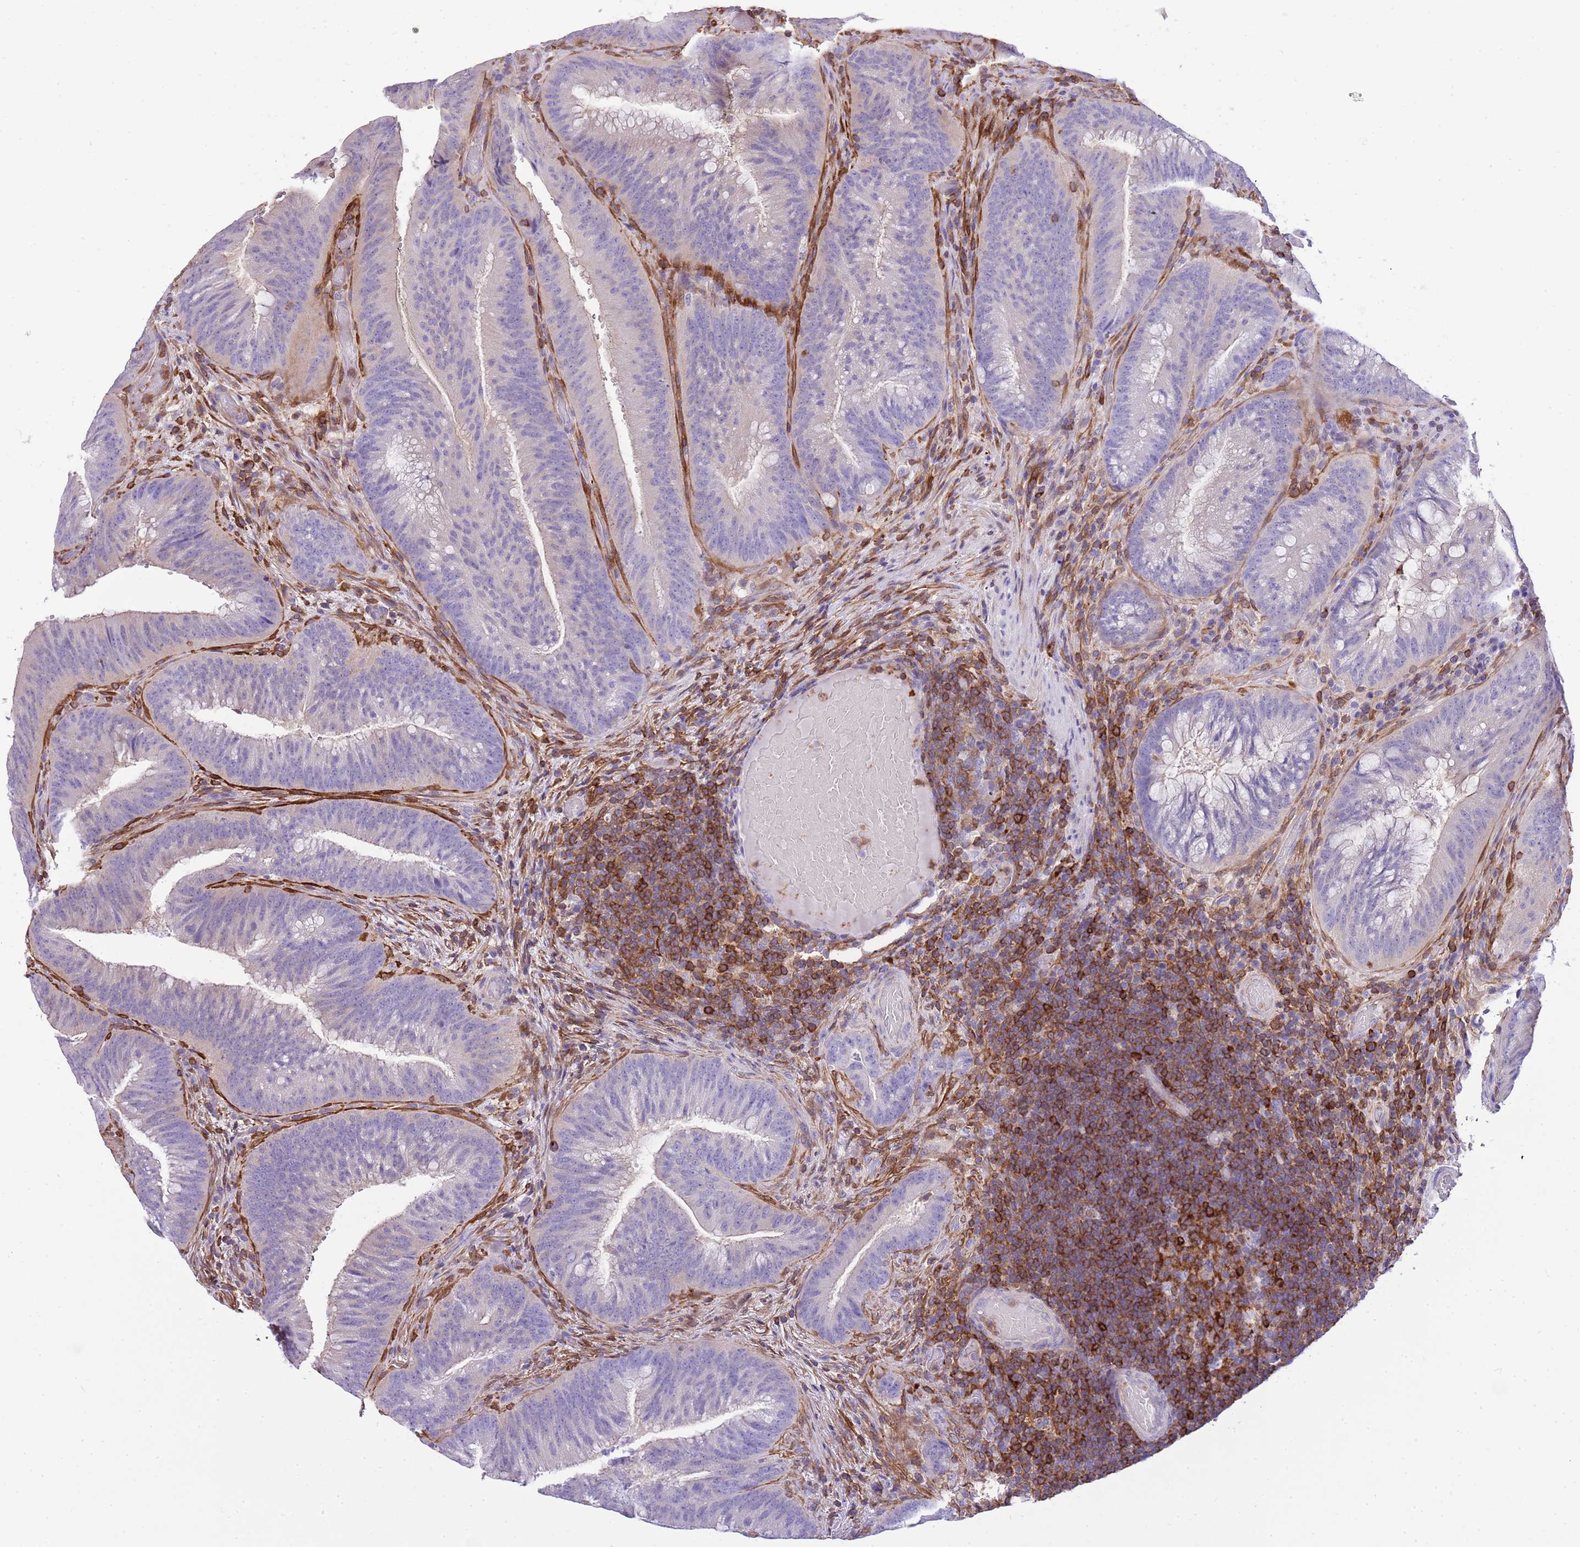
{"staining": {"intensity": "negative", "quantity": "none", "location": "none"}, "tissue": "colorectal cancer", "cell_type": "Tumor cells", "image_type": "cancer", "snomed": [{"axis": "morphology", "description": "Adenocarcinoma, NOS"}, {"axis": "topography", "description": "Colon"}], "caption": "The photomicrograph displays no significant expression in tumor cells of colorectal cancer (adenocarcinoma).", "gene": "CNN2", "patient": {"sex": "female", "age": 43}}